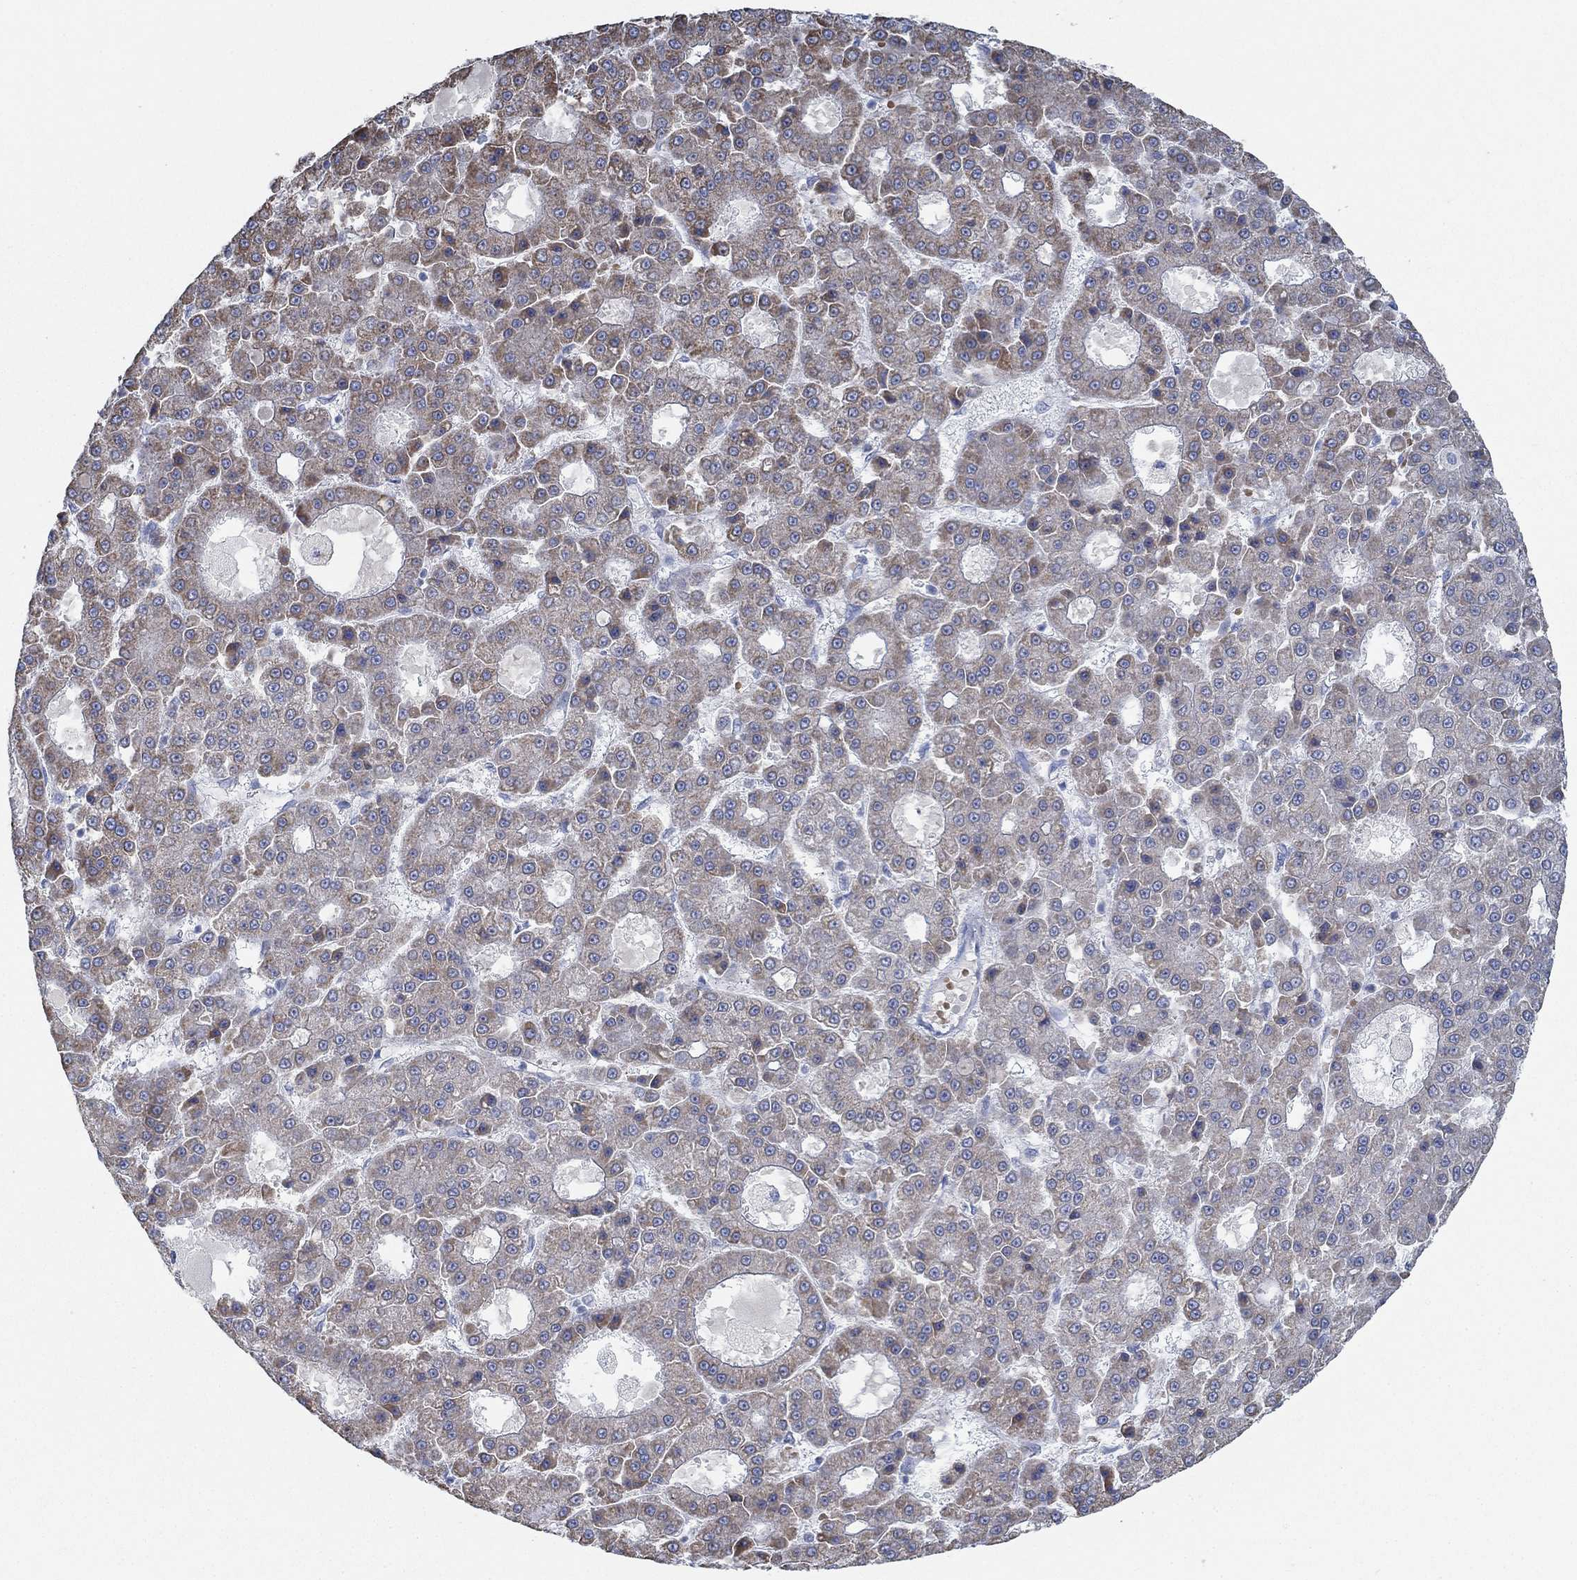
{"staining": {"intensity": "weak", "quantity": "25%-75%", "location": "cytoplasmic/membranous"}, "tissue": "liver cancer", "cell_type": "Tumor cells", "image_type": "cancer", "snomed": [{"axis": "morphology", "description": "Carcinoma, Hepatocellular, NOS"}, {"axis": "topography", "description": "Liver"}], "caption": "An immunohistochemistry (IHC) photomicrograph of tumor tissue is shown. Protein staining in brown highlights weak cytoplasmic/membranous positivity in hepatocellular carcinoma (liver) within tumor cells. (IHC, brightfield microscopy, high magnification).", "gene": "GLOD5", "patient": {"sex": "male", "age": 70}}